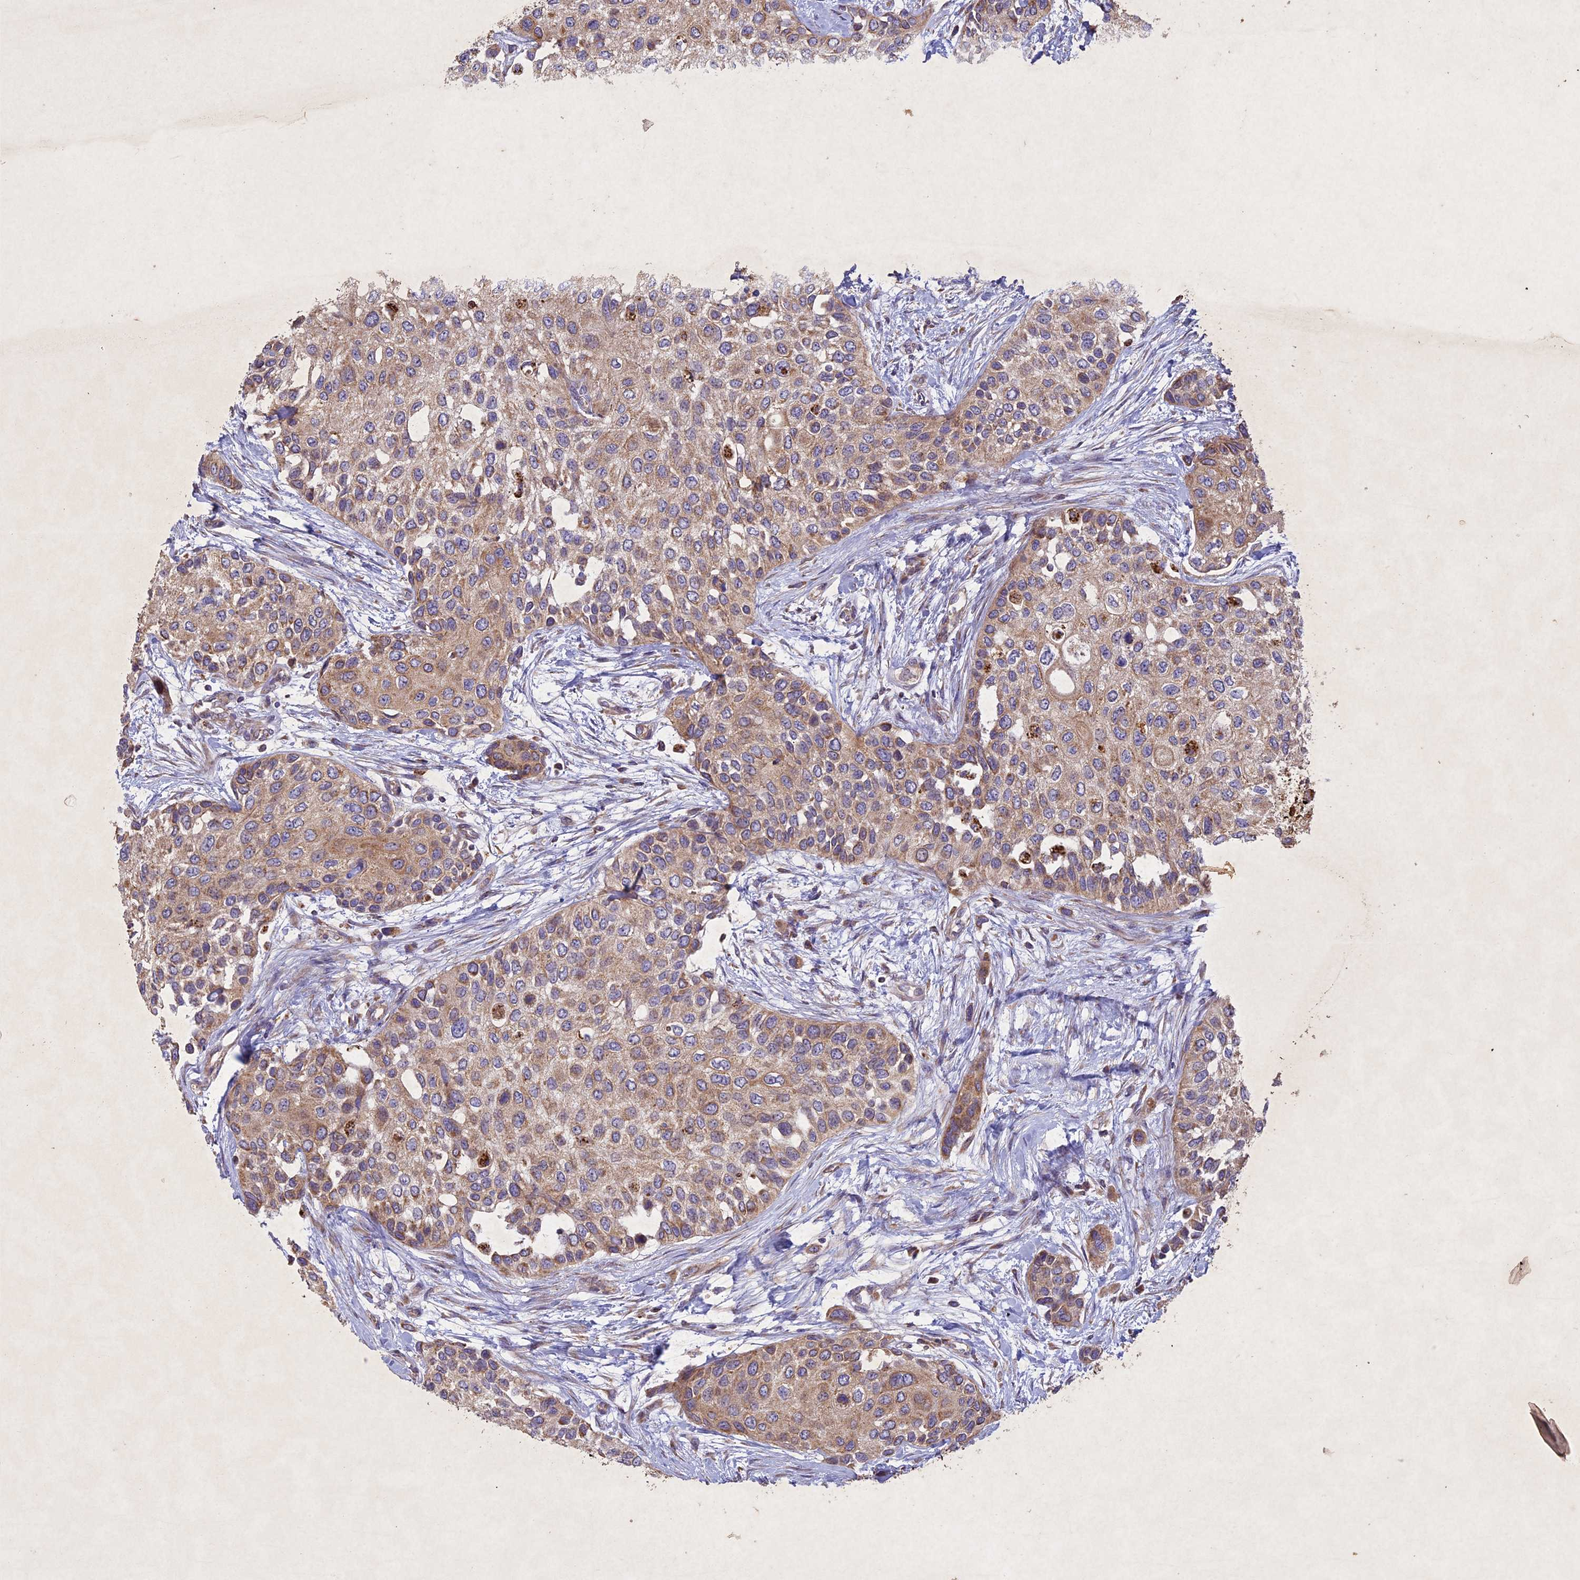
{"staining": {"intensity": "weak", "quantity": ">75%", "location": "cytoplasmic/membranous"}, "tissue": "urothelial cancer", "cell_type": "Tumor cells", "image_type": "cancer", "snomed": [{"axis": "morphology", "description": "Normal tissue, NOS"}, {"axis": "morphology", "description": "Urothelial carcinoma, High grade"}, {"axis": "topography", "description": "Vascular tissue"}, {"axis": "topography", "description": "Urinary bladder"}], "caption": "Immunohistochemistry micrograph of neoplastic tissue: urothelial carcinoma (high-grade) stained using immunohistochemistry (IHC) exhibits low levels of weak protein expression localized specifically in the cytoplasmic/membranous of tumor cells, appearing as a cytoplasmic/membranous brown color.", "gene": "CIAO2B", "patient": {"sex": "female", "age": 56}}